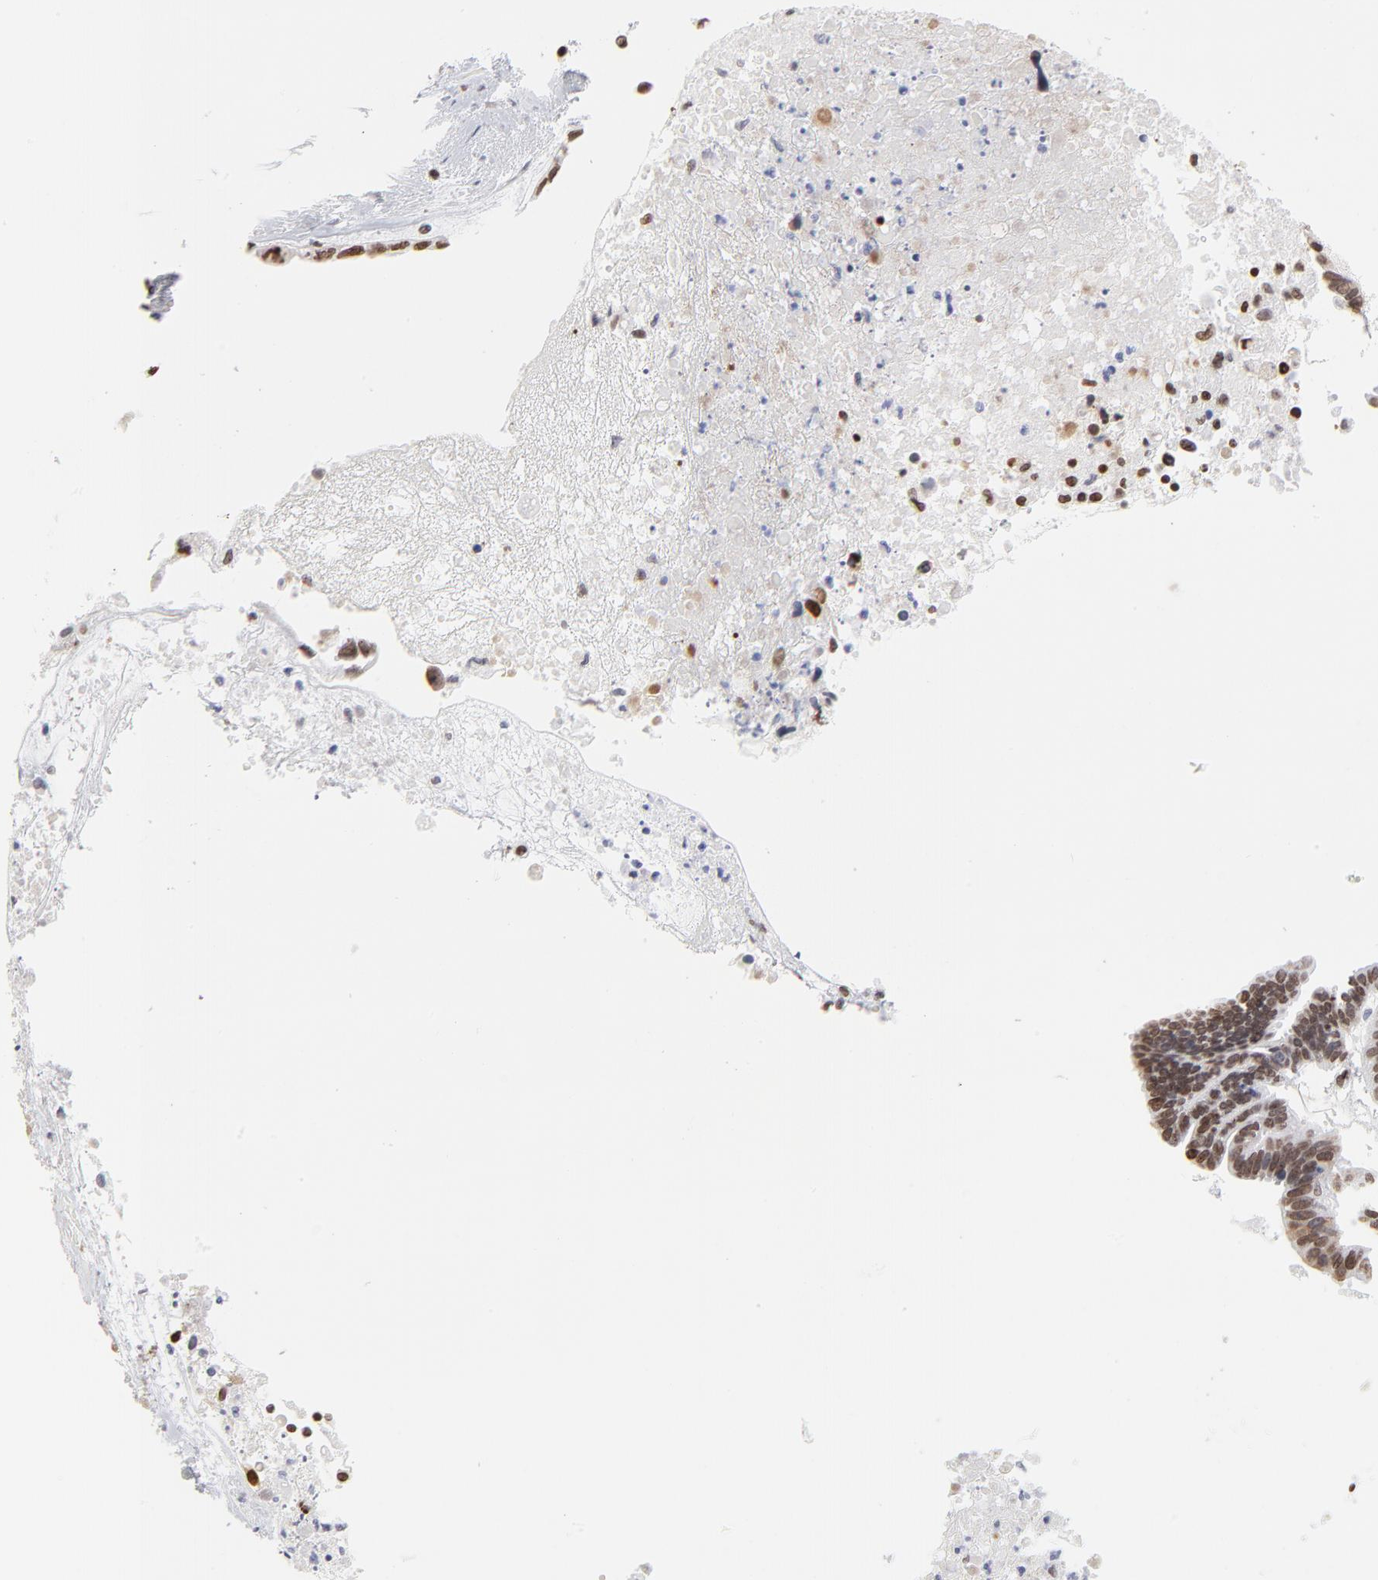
{"staining": {"intensity": "moderate", "quantity": "25%-75%", "location": "nuclear"}, "tissue": "ovarian cancer", "cell_type": "Tumor cells", "image_type": "cancer", "snomed": [{"axis": "morphology", "description": "Carcinoma, endometroid"}, {"axis": "morphology", "description": "Cystadenocarcinoma, serous, NOS"}, {"axis": "topography", "description": "Ovary"}], "caption": "Ovarian cancer (serous cystadenocarcinoma) stained for a protein reveals moderate nuclear positivity in tumor cells.", "gene": "PARP1", "patient": {"sex": "female", "age": 45}}